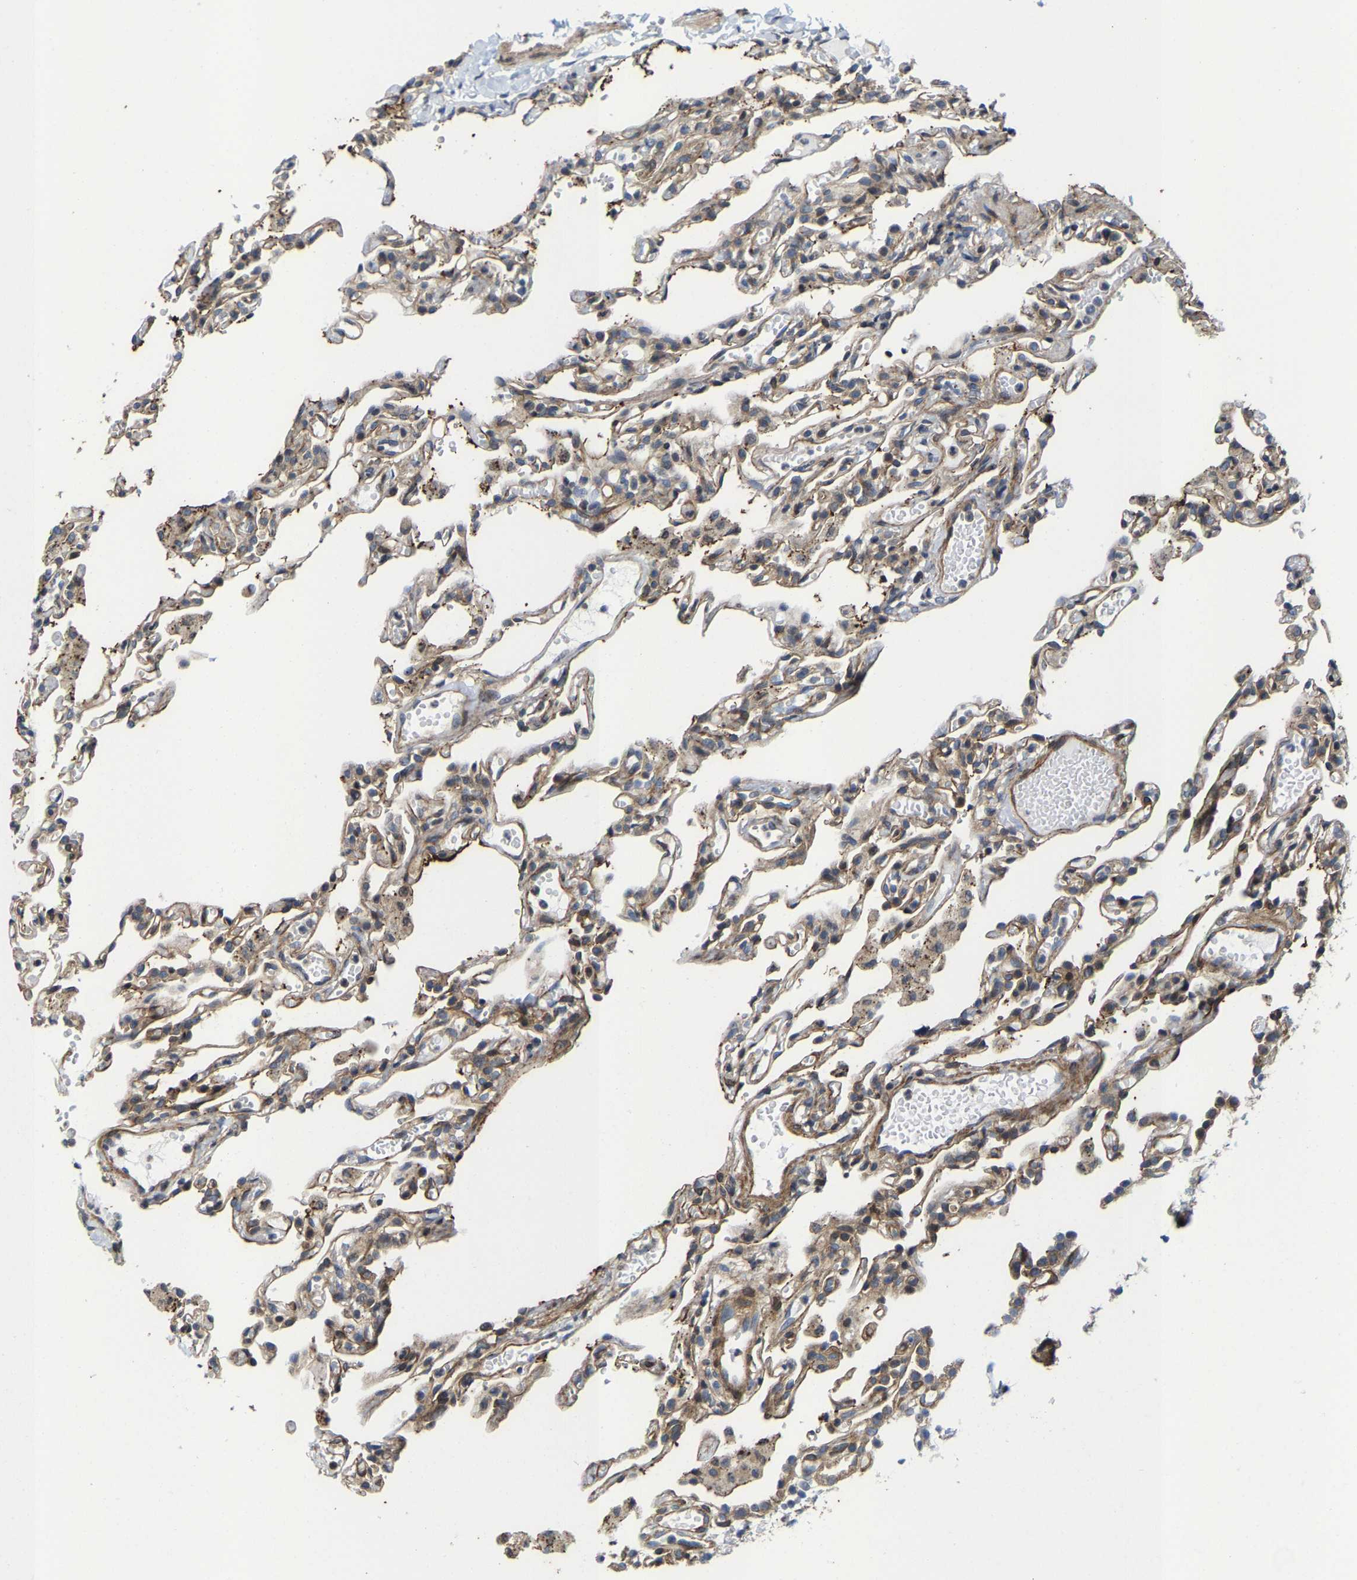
{"staining": {"intensity": "weak", "quantity": ">75%", "location": "cytoplasmic/membranous"}, "tissue": "lung", "cell_type": "Alveolar cells", "image_type": "normal", "snomed": [{"axis": "morphology", "description": "Normal tissue, NOS"}, {"axis": "topography", "description": "Lung"}], "caption": "Protein staining displays weak cytoplasmic/membranous positivity in approximately >75% of alveolar cells in benign lung.", "gene": "TGFB1I1", "patient": {"sex": "male", "age": 21}}